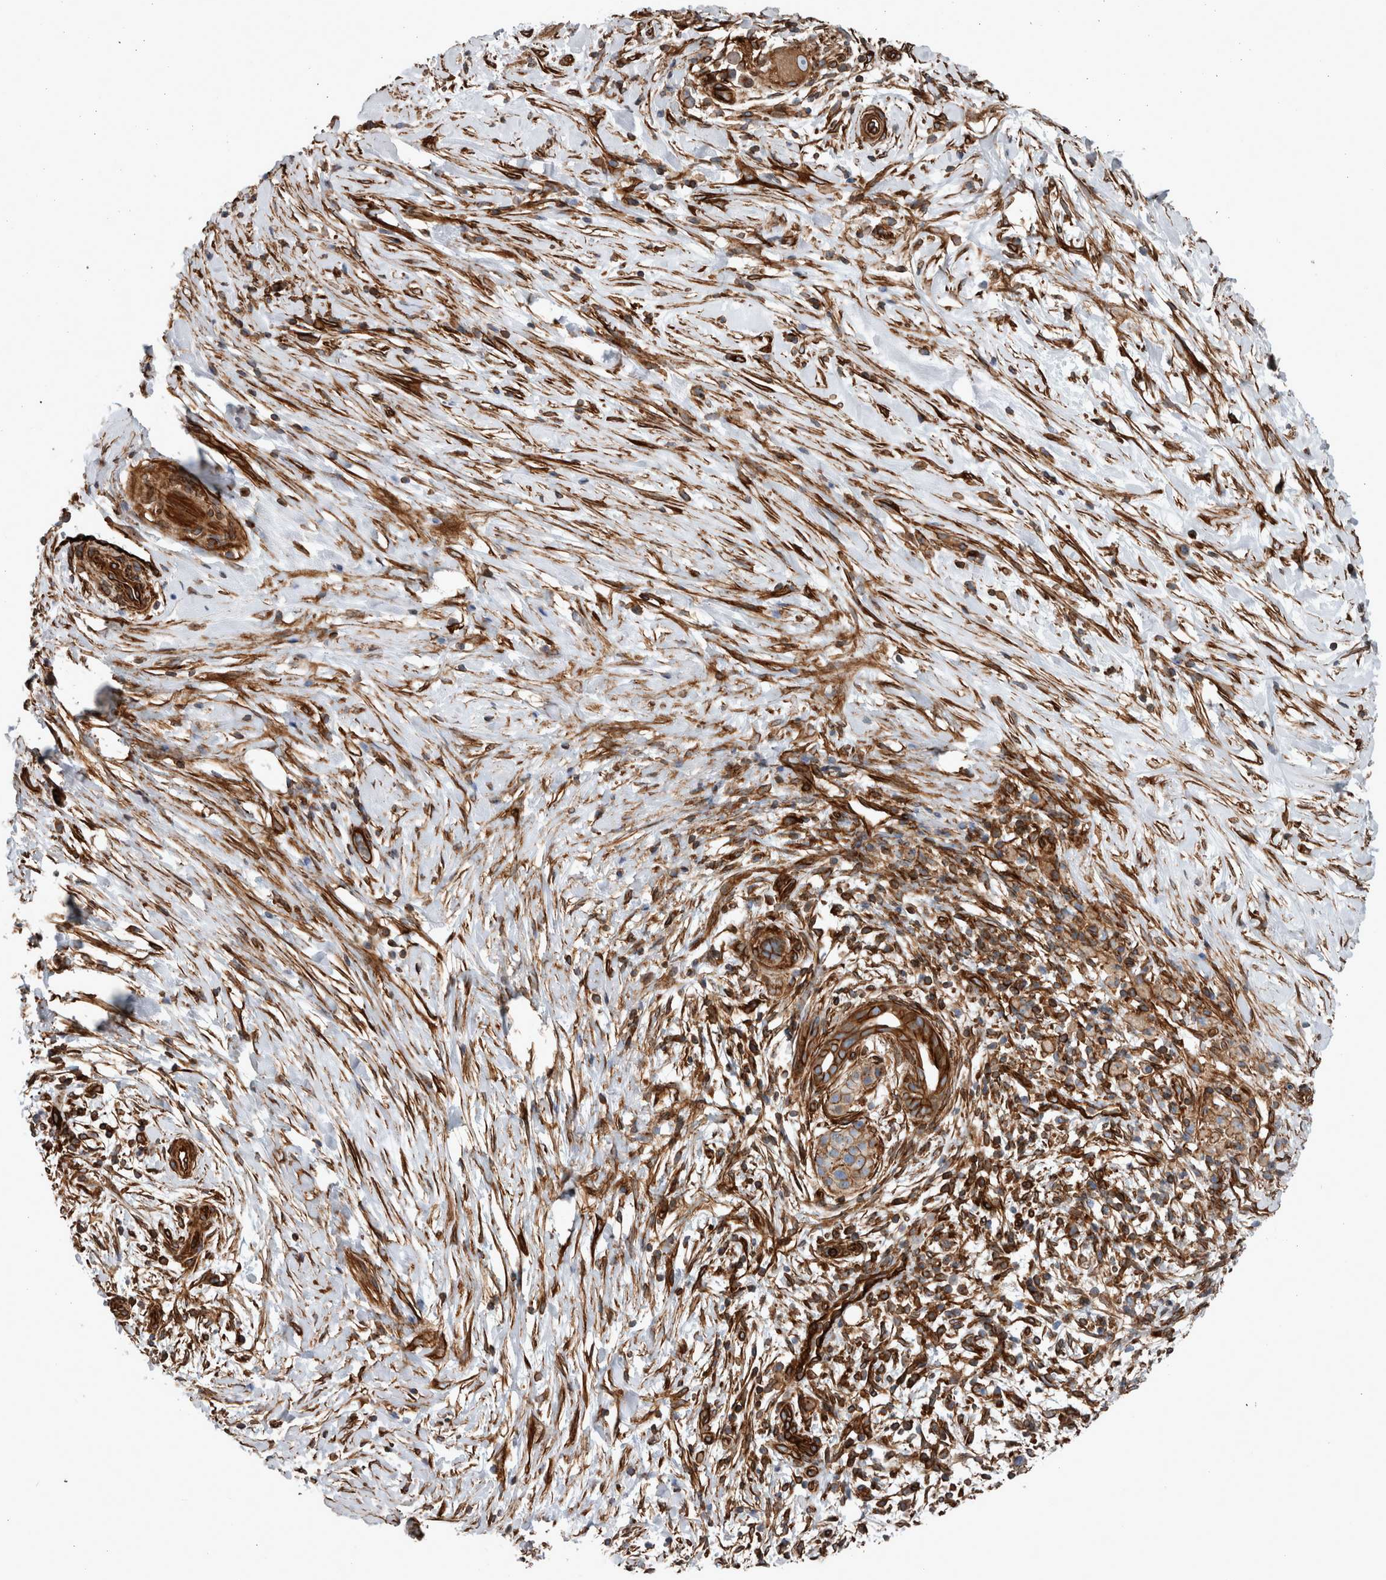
{"staining": {"intensity": "strong", "quantity": ">75%", "location": "cytoplasmic/membranous"}, "tissue": "pancreatic cancer", "cell_type": "Tumor cells", "image_type": "cancer", "snomed": [{"axis": "morphology", "description": "Adenocarcinoma, NOS"}, {"axis": "topography", "description": "Pancreas"}], "caption": "DAB immunohistochemical staining of human pancreatic cancer displays strong cytoplasmic/membranous protein staining in approximately >75% of tumor cells.", "gene": "PLEC", "patient": {"sex": "male", "age": 58}}